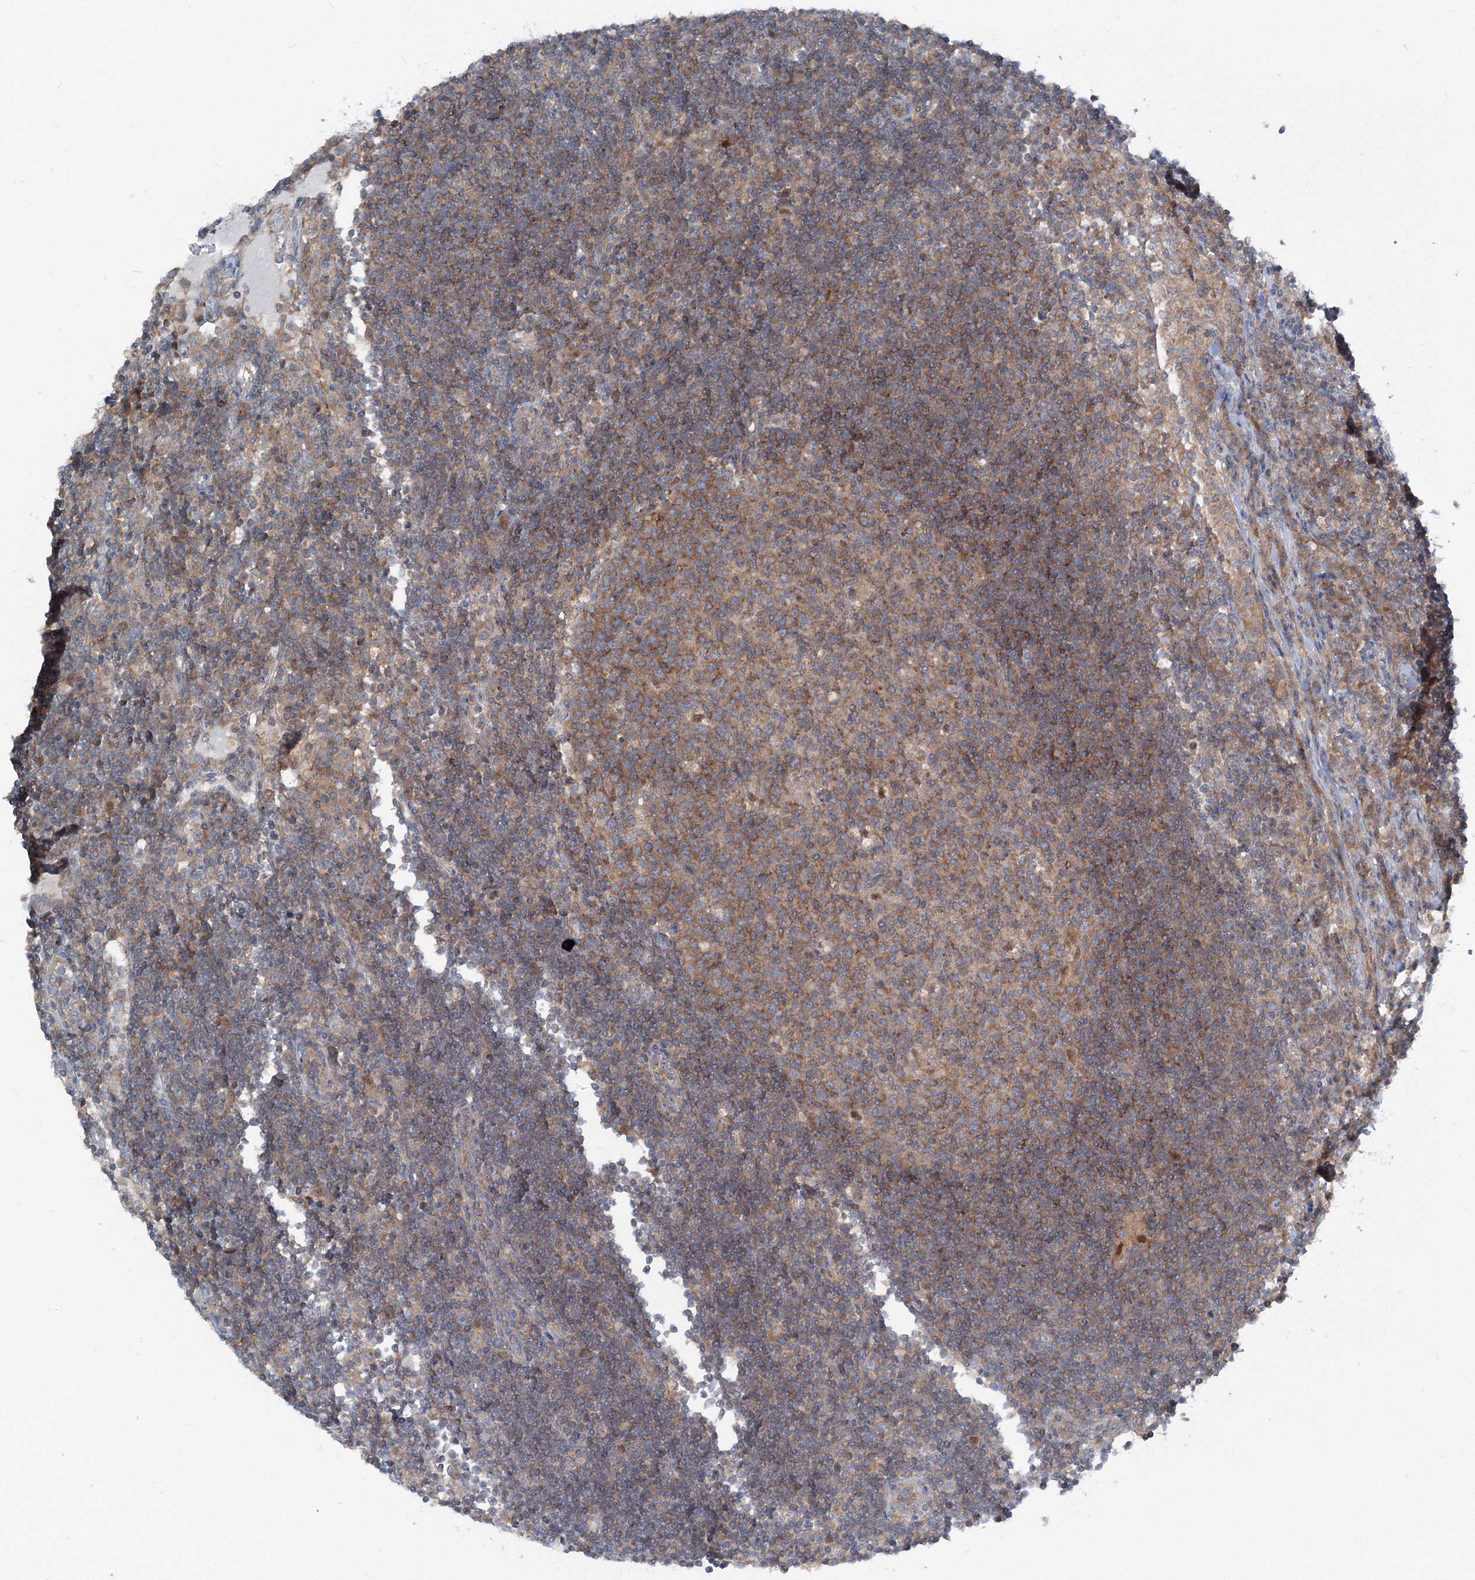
{"staining": {"intensity": "moderate", "quantity": "25%-75%", "location": "cytoplasmic/membranous"}, "tissue": "lymph node", "cell_type": "Germinal center cells", "image_type": "normal", "snomed": [{"axis": "morphology", "description": "Normal tissue, NOS"}, {"axis": "topography", "description": "Lymph node"}], "caption": "Human lymph node stained with a brown dye demonstrates moderate cytoplasmic/membranous positive positivity in about 25%-75% of germinal center cells.", "gene": "TPRKB", "patient": {"sex": "female", "age": 53}}